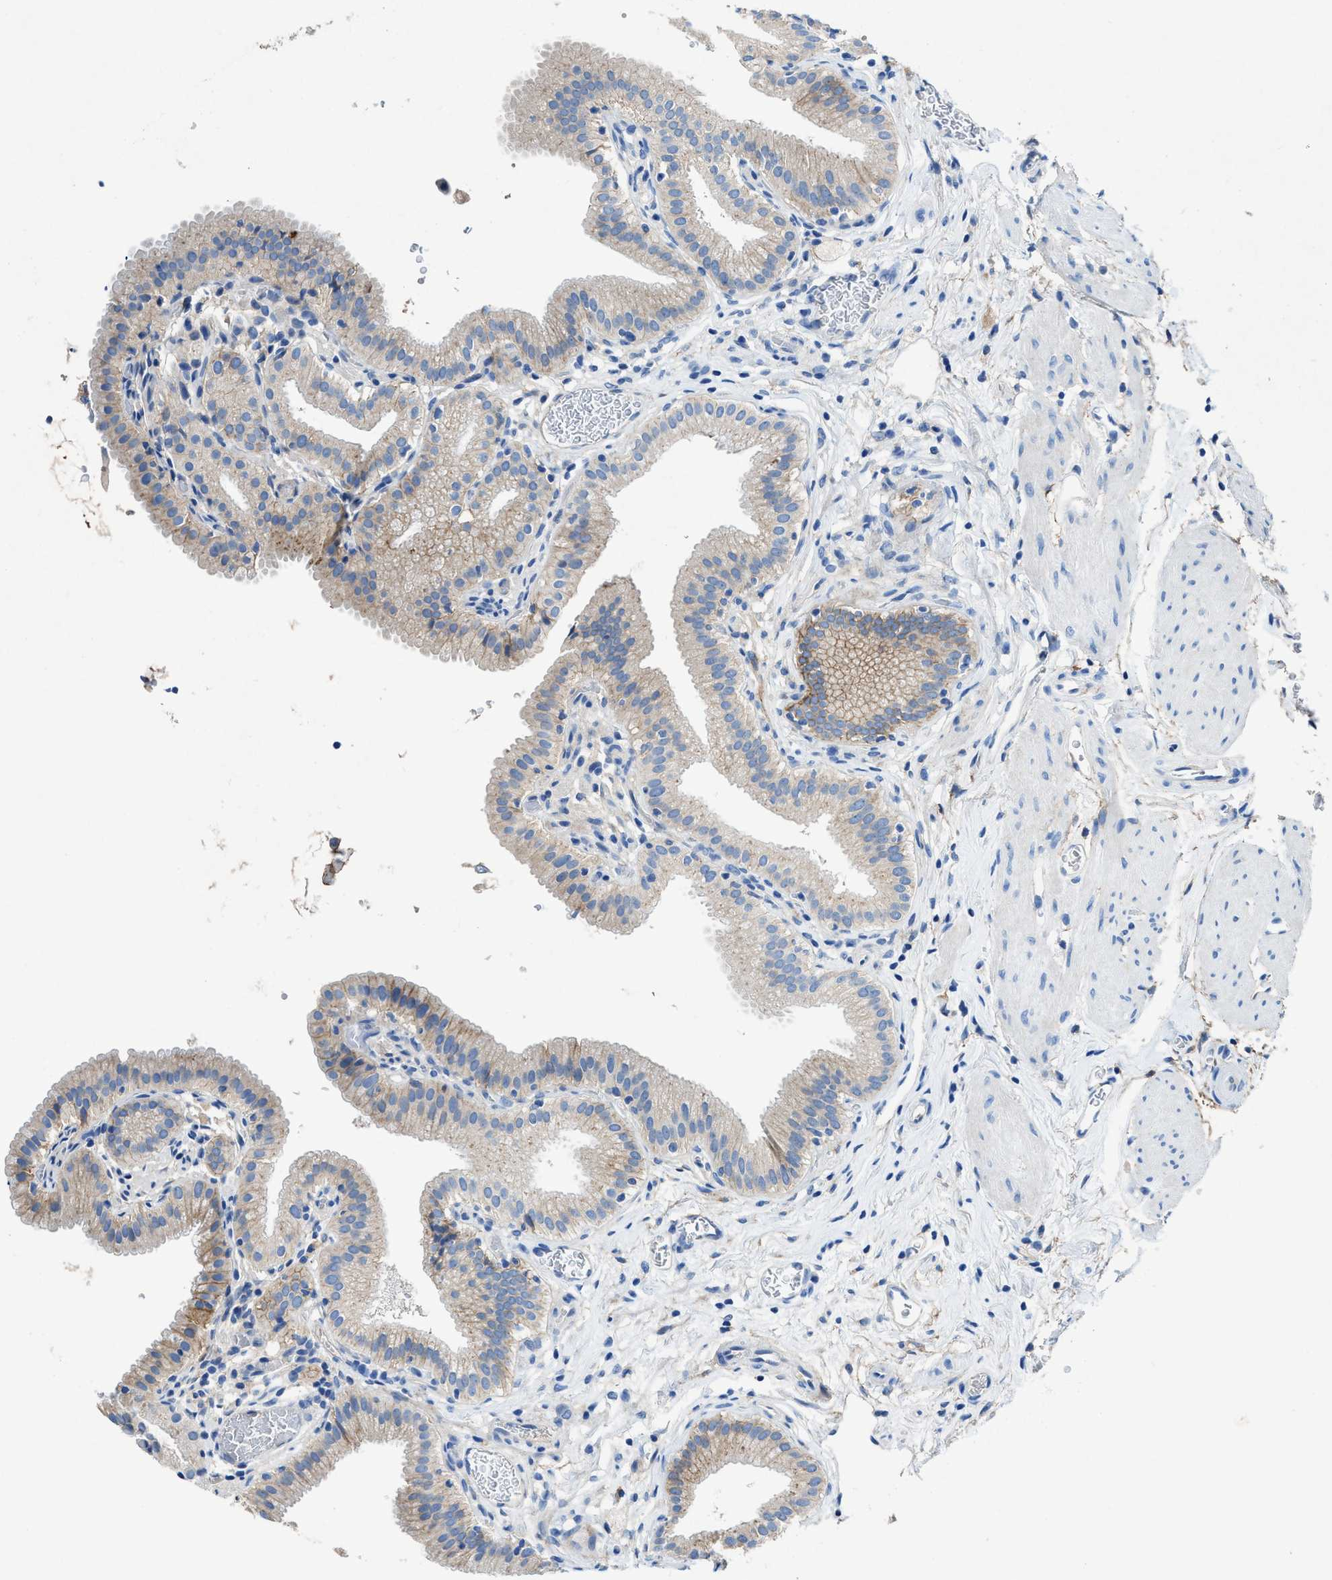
{"staining": {"intensity": "moderate", "quantity": "25%-75%", "location": "cytoplasmic/membranous"}, "tissue": "gallbladder", "cell_type": "Glandular cells", "image_type": "normal", "snomed": [{"axis": "morphology", "description": "Normal tissue, NOS"}, {"axis": "topography", "description": "Gallbladder"}], "caption": "IHC histopathology image of unremarkable human gallbladder stained for a protein (brown), which demonstrates medium levels of moderate cytoplasmic/membranous positivity in approximately 25%-75% of glandular cells.", "gene": "PTGFRN", "patient": {"sex": "male", "age": 54}}